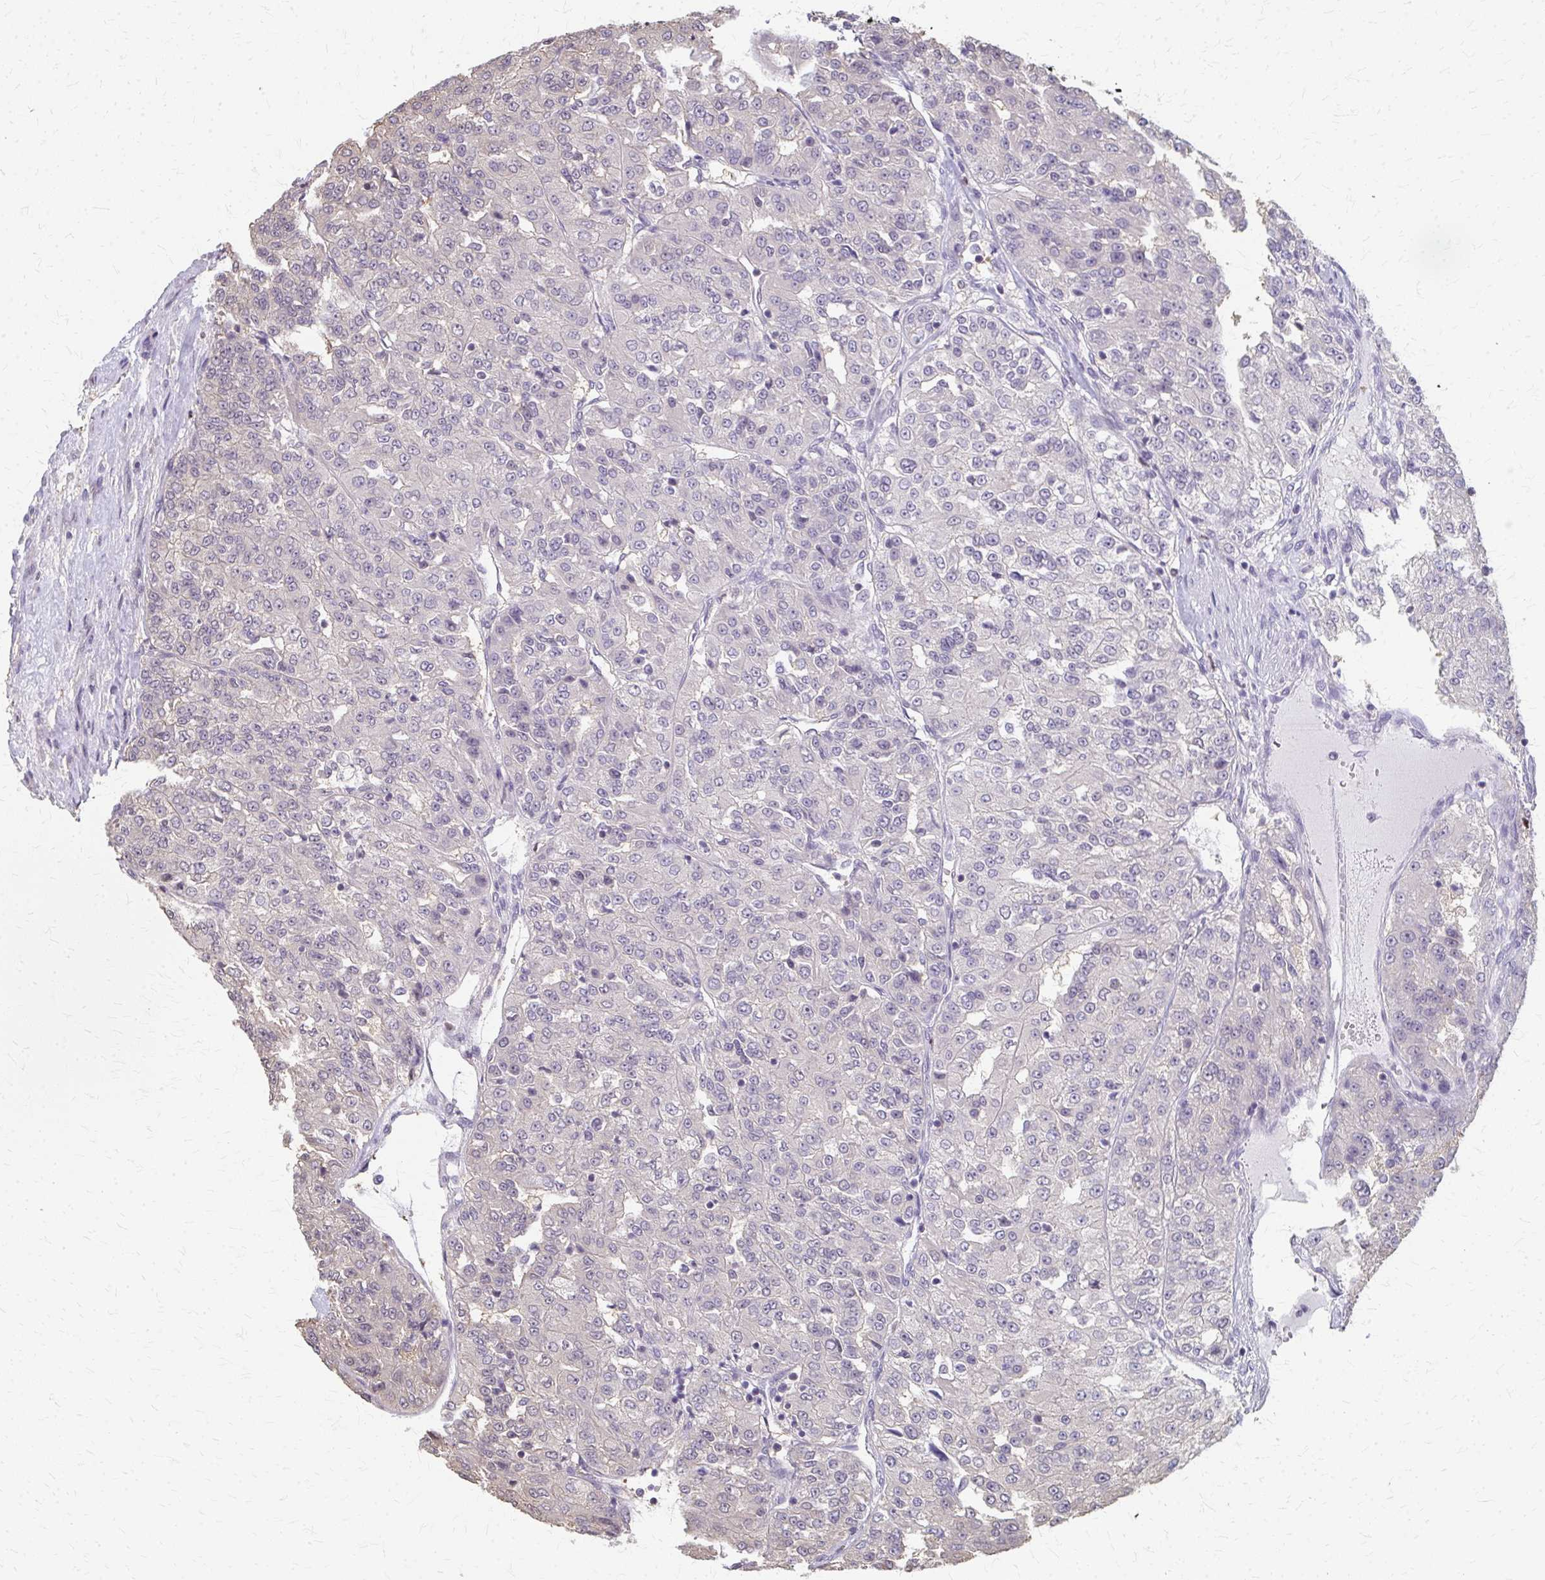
{"staining": {"intensity": "negative", "quantity": "none", "location": "none"}, "tissue": "renal cancer", "cell_type": "Tumor cells", "image_type": "cancer", "snomed": [{"axis": "morphology", "description": "Adenocarcinoma, NOS"}, {"axis": "topography", "description": "Kidney"}], "caption": "The immunohistochemistry micrograph has no significant positivity in tumor cells of renal adenocarcinoma tissue.", "gene": "RABGAP1L", "patient": {"sex": "female", "age": 63}}